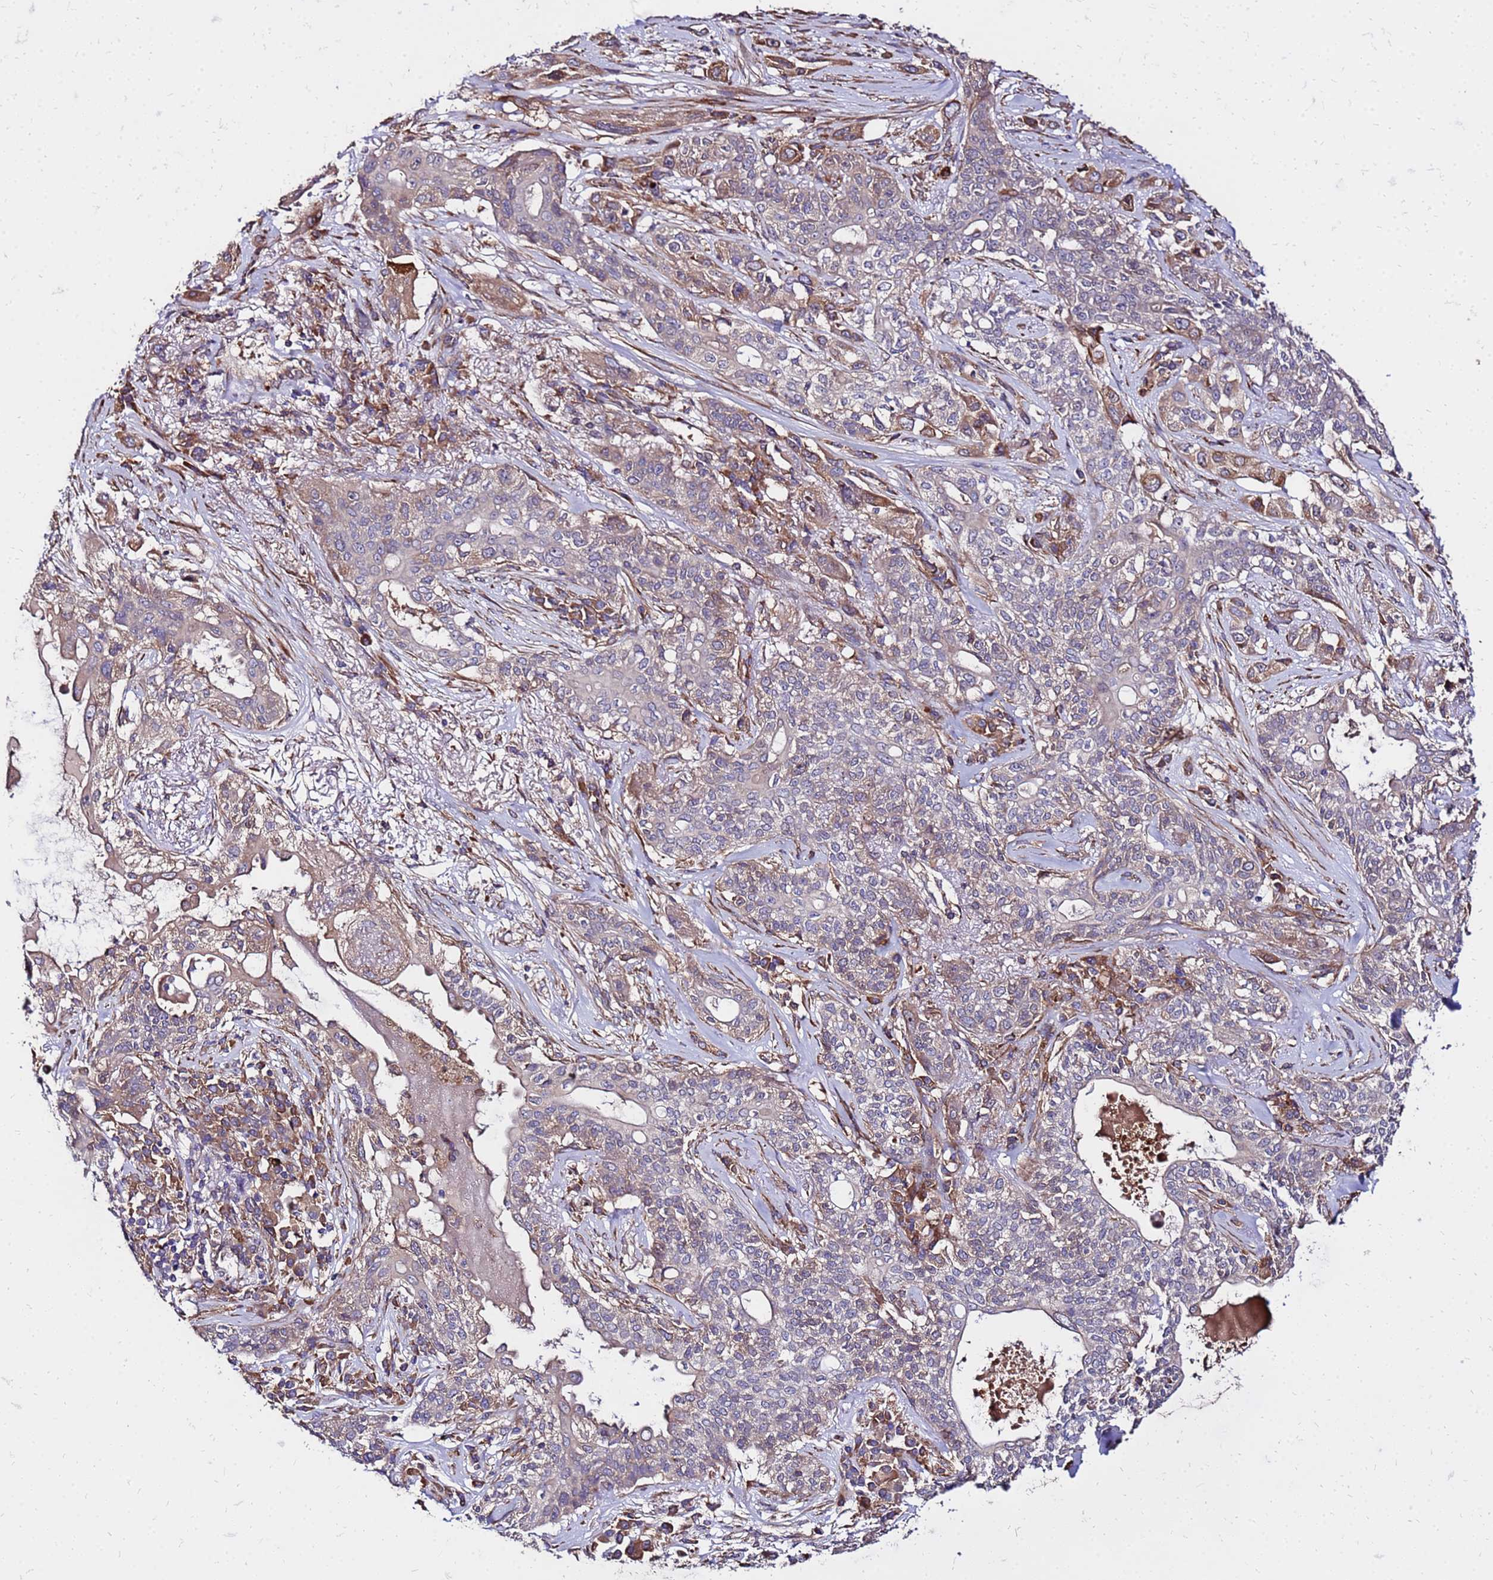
{"staining": {"intensity": "moderate", "quantity": "<25%", "location": "cytoplasmic/membranous"}, "tissue": "lung cancer", "cell_type": "Tumor cells", "image_type": "cancer", "snomed": [{"axis": "morphology", "description": "Squamous cell carcinoma, NOS"}, {"axis": "topography", "description": "Lung"}], "caption": "Moderate cytoplasmic/membranous expression for a protein is seen in approximately <25% of tumor cells of lung cancer using immunohistochemistry.", "gene": "WWC2", "patient": {"sex": "female", "age": 70}}